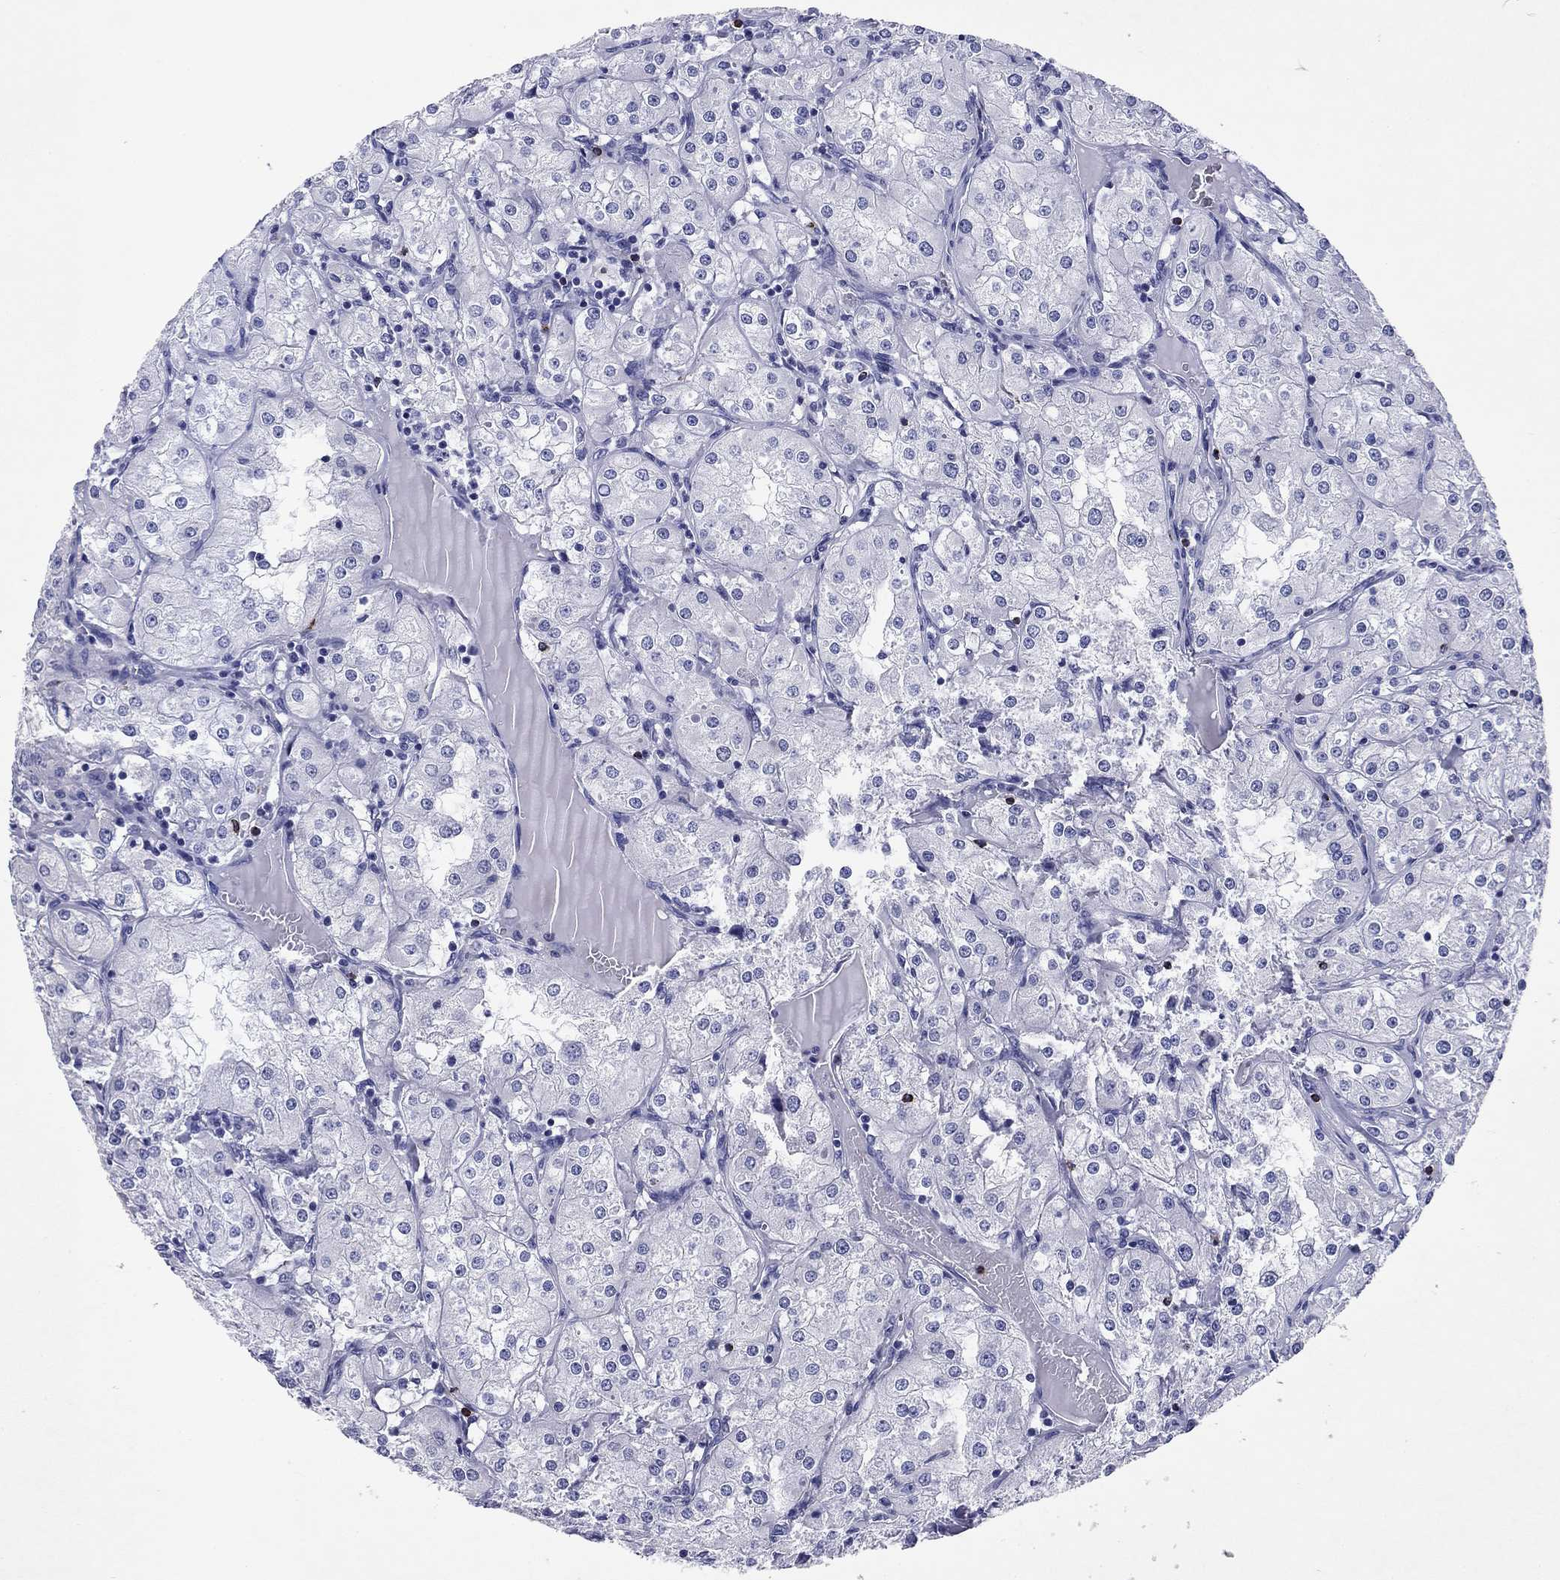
{"staining": {"intensity": "negative", "quantity": "none", "location": "none"}, "tissue": "renal cancer", "cell_type": "Tumor cells", "image_type": "cancer", "snomed": [{"axis": "morphology", "description": "Adenocarcinoma, NOS"}, {"axis": "topography", "description": "Kidney"}], "caption": "Image shows no significant protein staining in tumor cells of renal cancer.", "gene": "GZMK", "patient": {"sex": "male", "age": 77}}